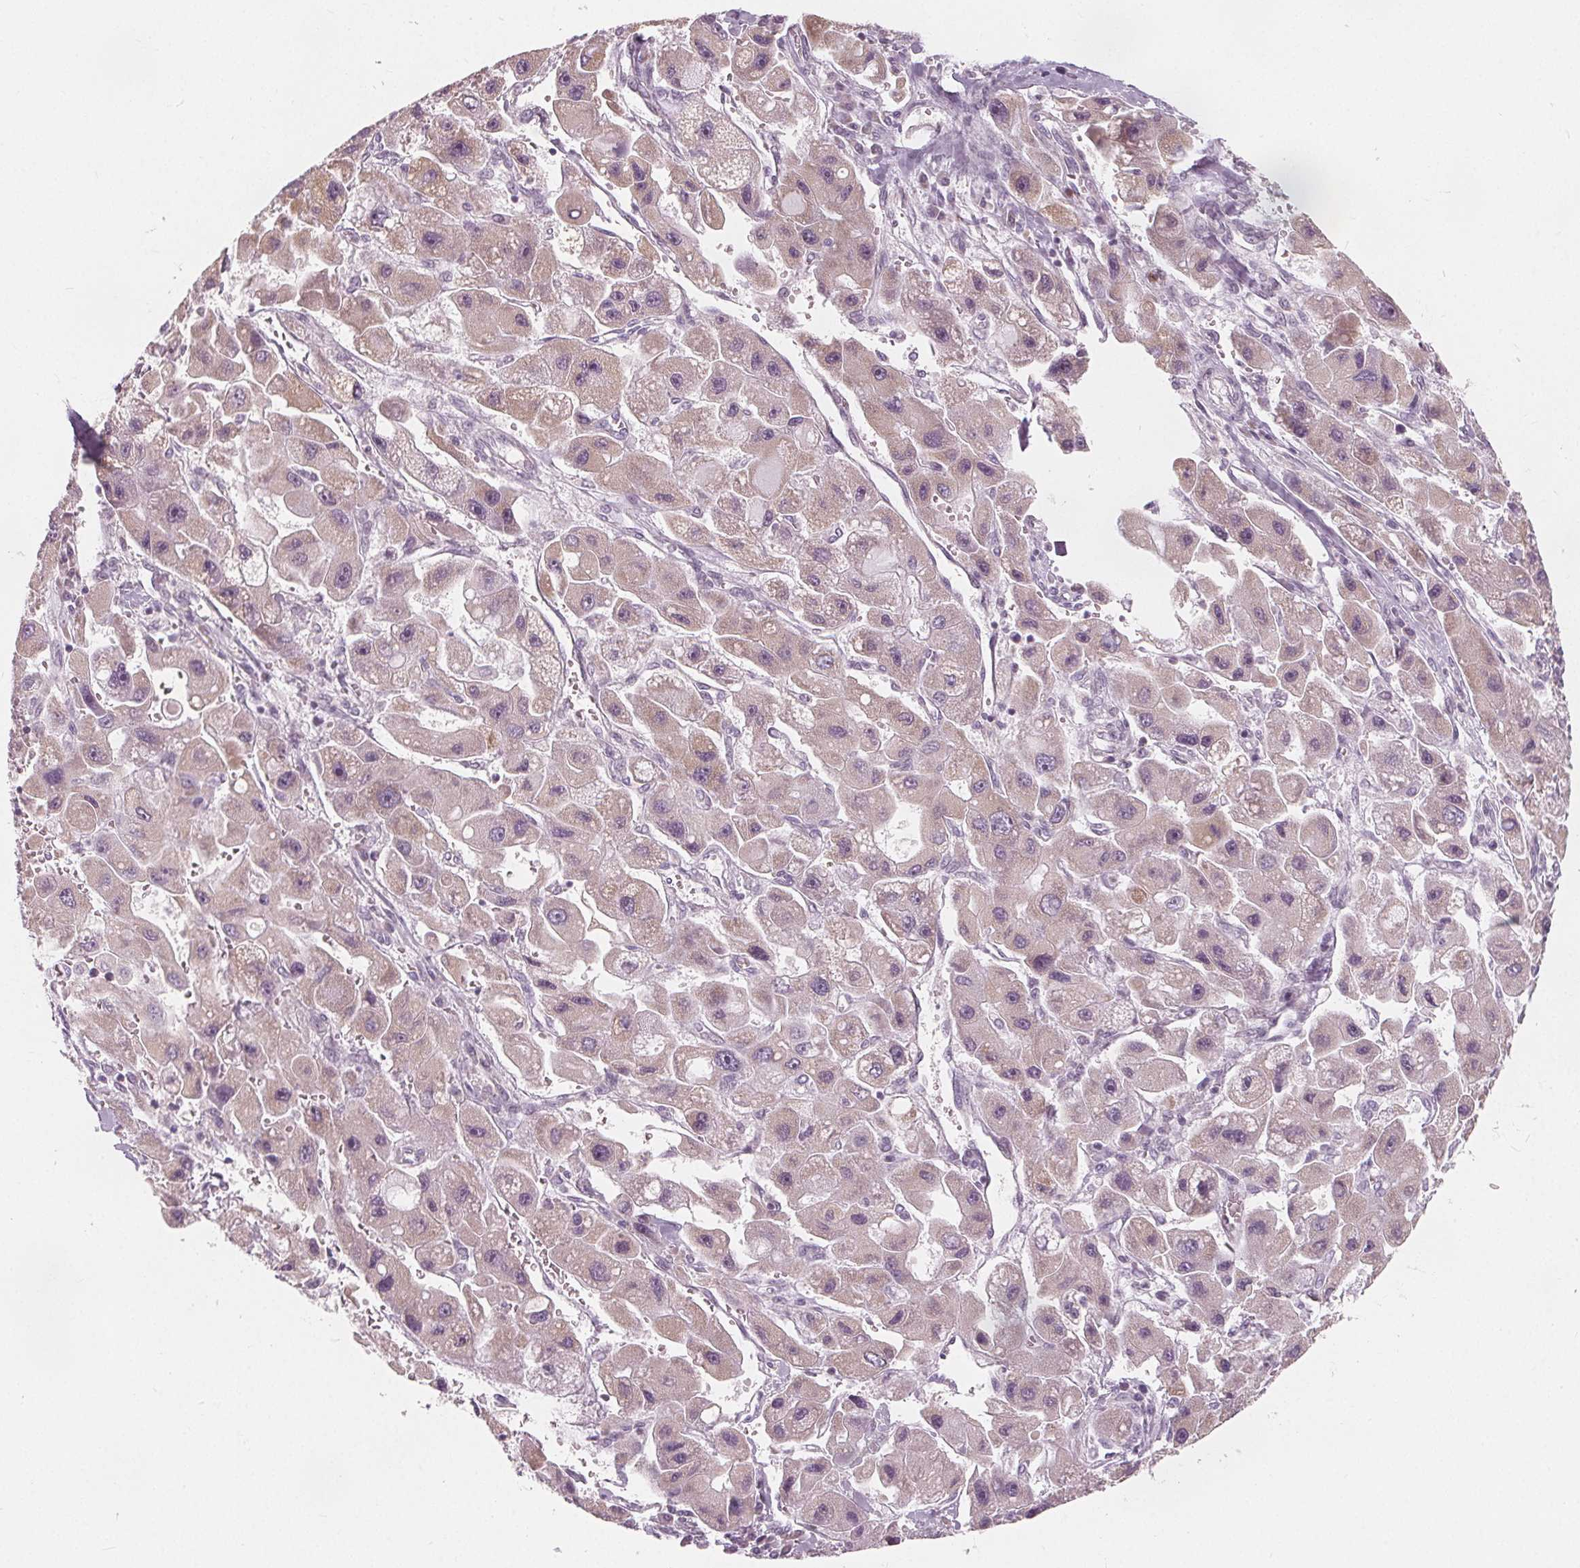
{"staining": {"intensity": "weak", "quantity": "<25%", "location": "cytoplasmic/membranous"}, "tissue": "liver cancer", "cell_type": "Tumor cells", "image_type": "cancer", "snomed": [{"axis": "morphology", "description": "Carcinoma, Hepatocellular, NOS"}, {"axis": "topography", "description": "Liver"}], "caption": "A high-resolution histopathology image shows IHC staining of liver cancer, which reveals no significant positivity in tumor cells.", "gene": "NUP210L", "patient": {"sex": "male", "age": 24}}